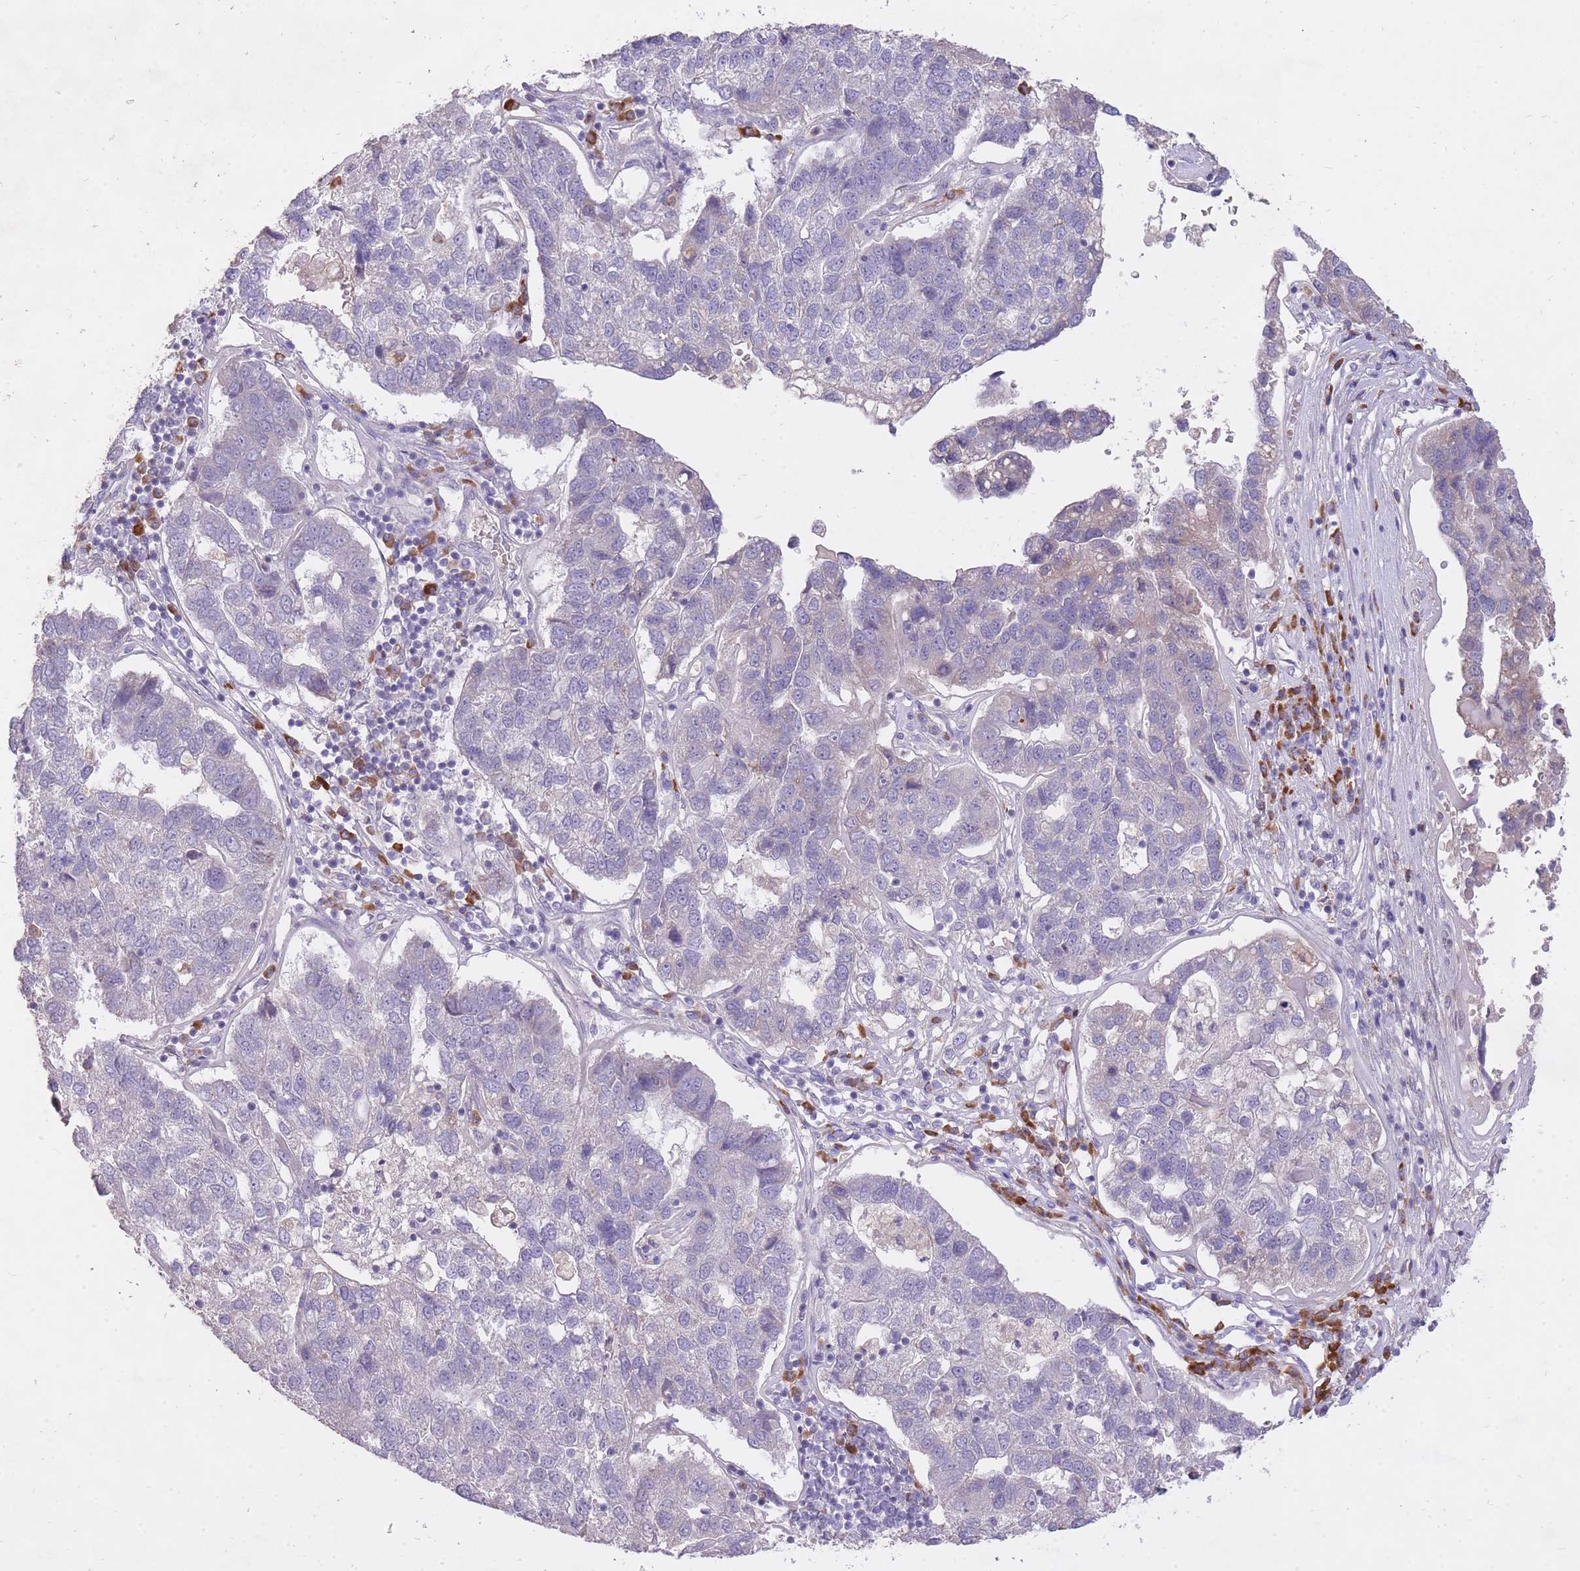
{"staining": {"intensity": "negative", "quantity": "none", "location": "none"}, "tissue": "pancreatic cancer", "cell_type": "Tumor cells", "image_type": "cancer", "snomed": [{"axis": "morphology", "description": "Adenocarcinoma, NOS"}, {"axis": "topography", "description": "Pancreas"}], "caption": "The micrograph exhibits no staining of tumor cells in adenocarcinoma (pancreatic). (DAB IHC with hematoxylin counter stain).", "gene": "FRG2C", "patient": {"sex": "female", "age": 61}}